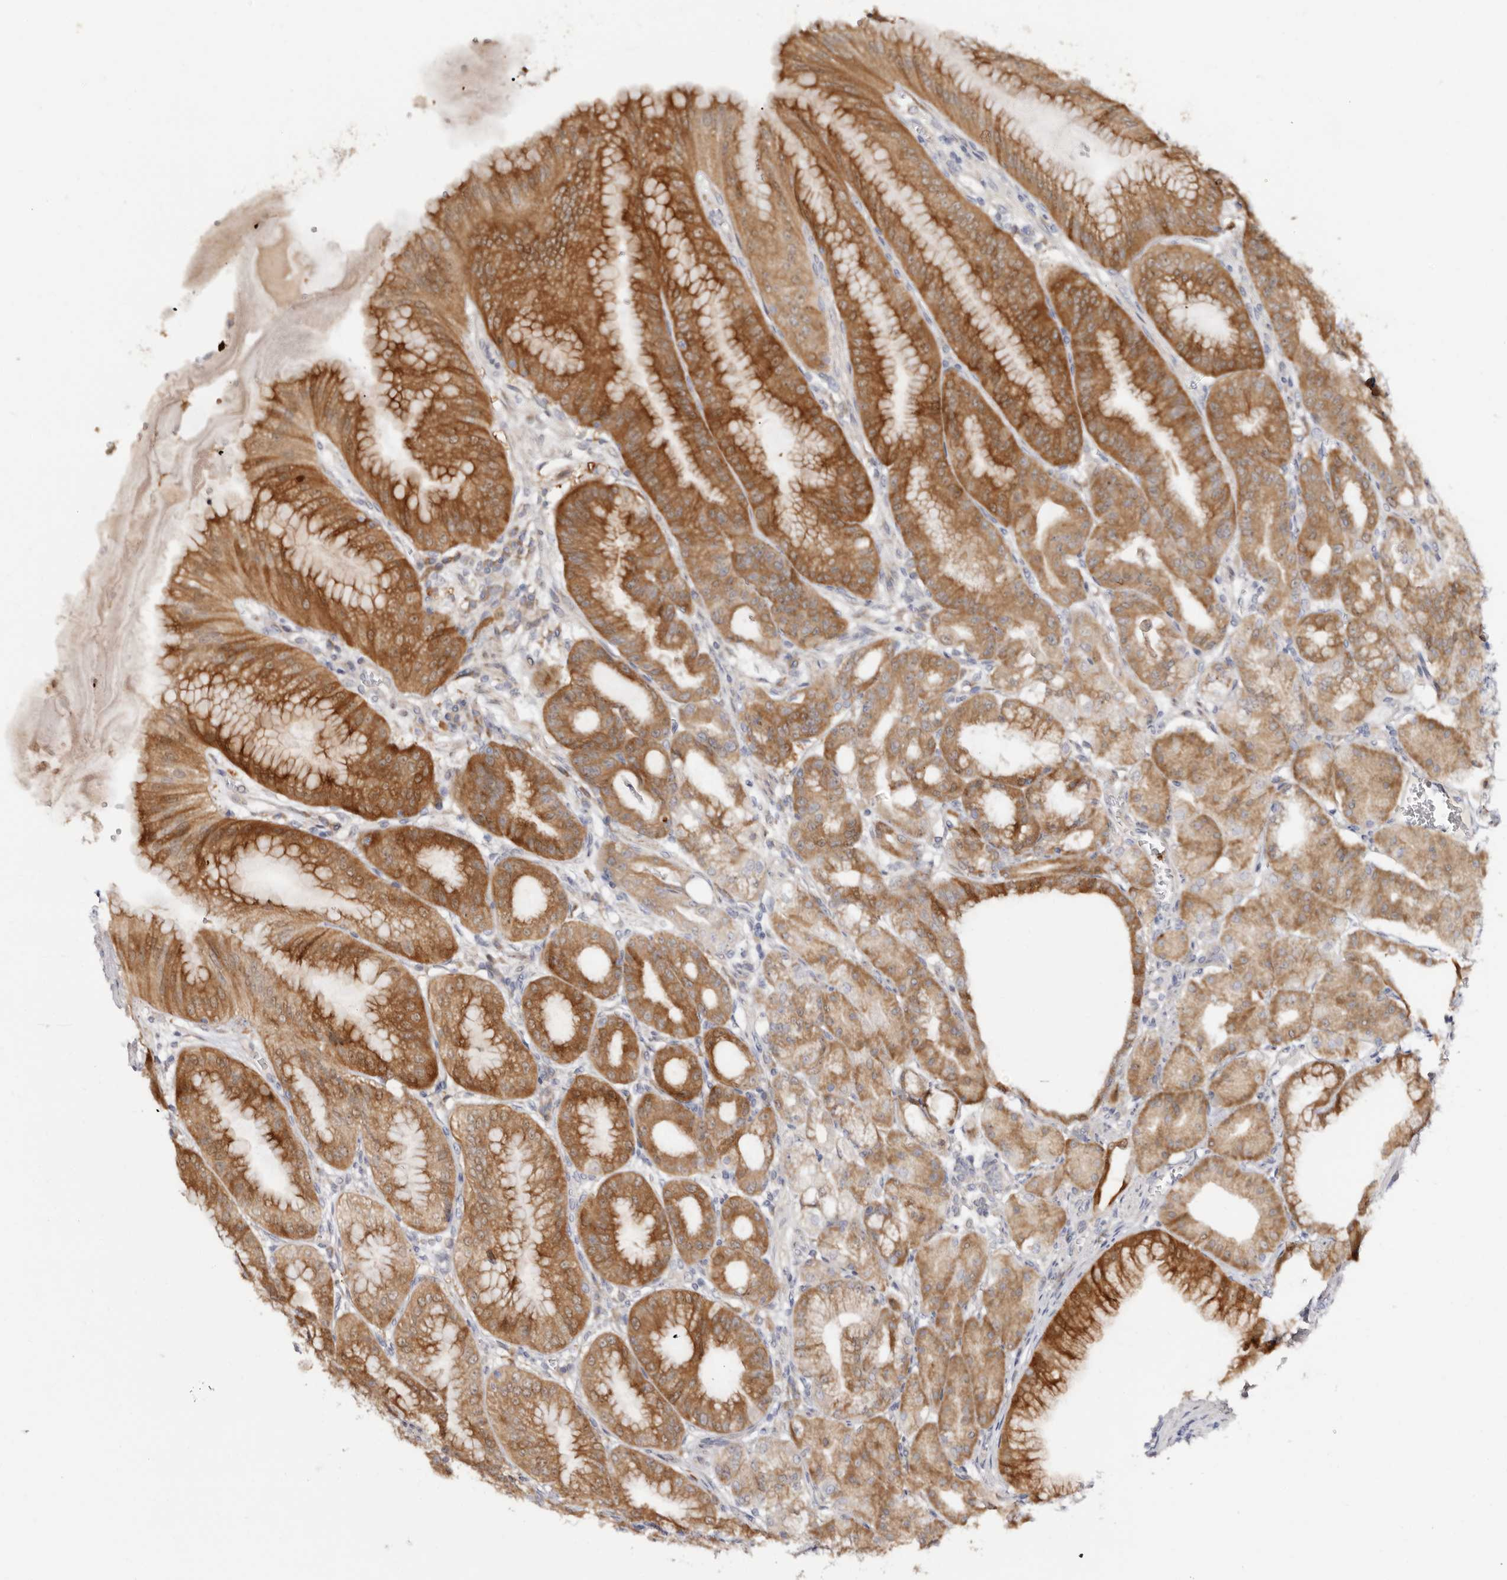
{"staining": {"intensity": "strong", "quantity": "25%-75%", "location": "cytoplasmic/membranous"}, "tissue": "stomach", "cell_type": "Glandular cells", "image_type": "normal", "snomed": [{"axis": "morphology", "description": "Normal tissue, NOS"}, {"axis": "topography", "description": "Stomach, lower"}], "caption": "Approximately 25%-75% of glandular cells in unremarkable stomach display strong cytoplasmic/membranous protein positivity as visualized by brown immunohistochemical staining.", "gene": "BCL2L15", "patient": {"sex": "male", "age": 71}}